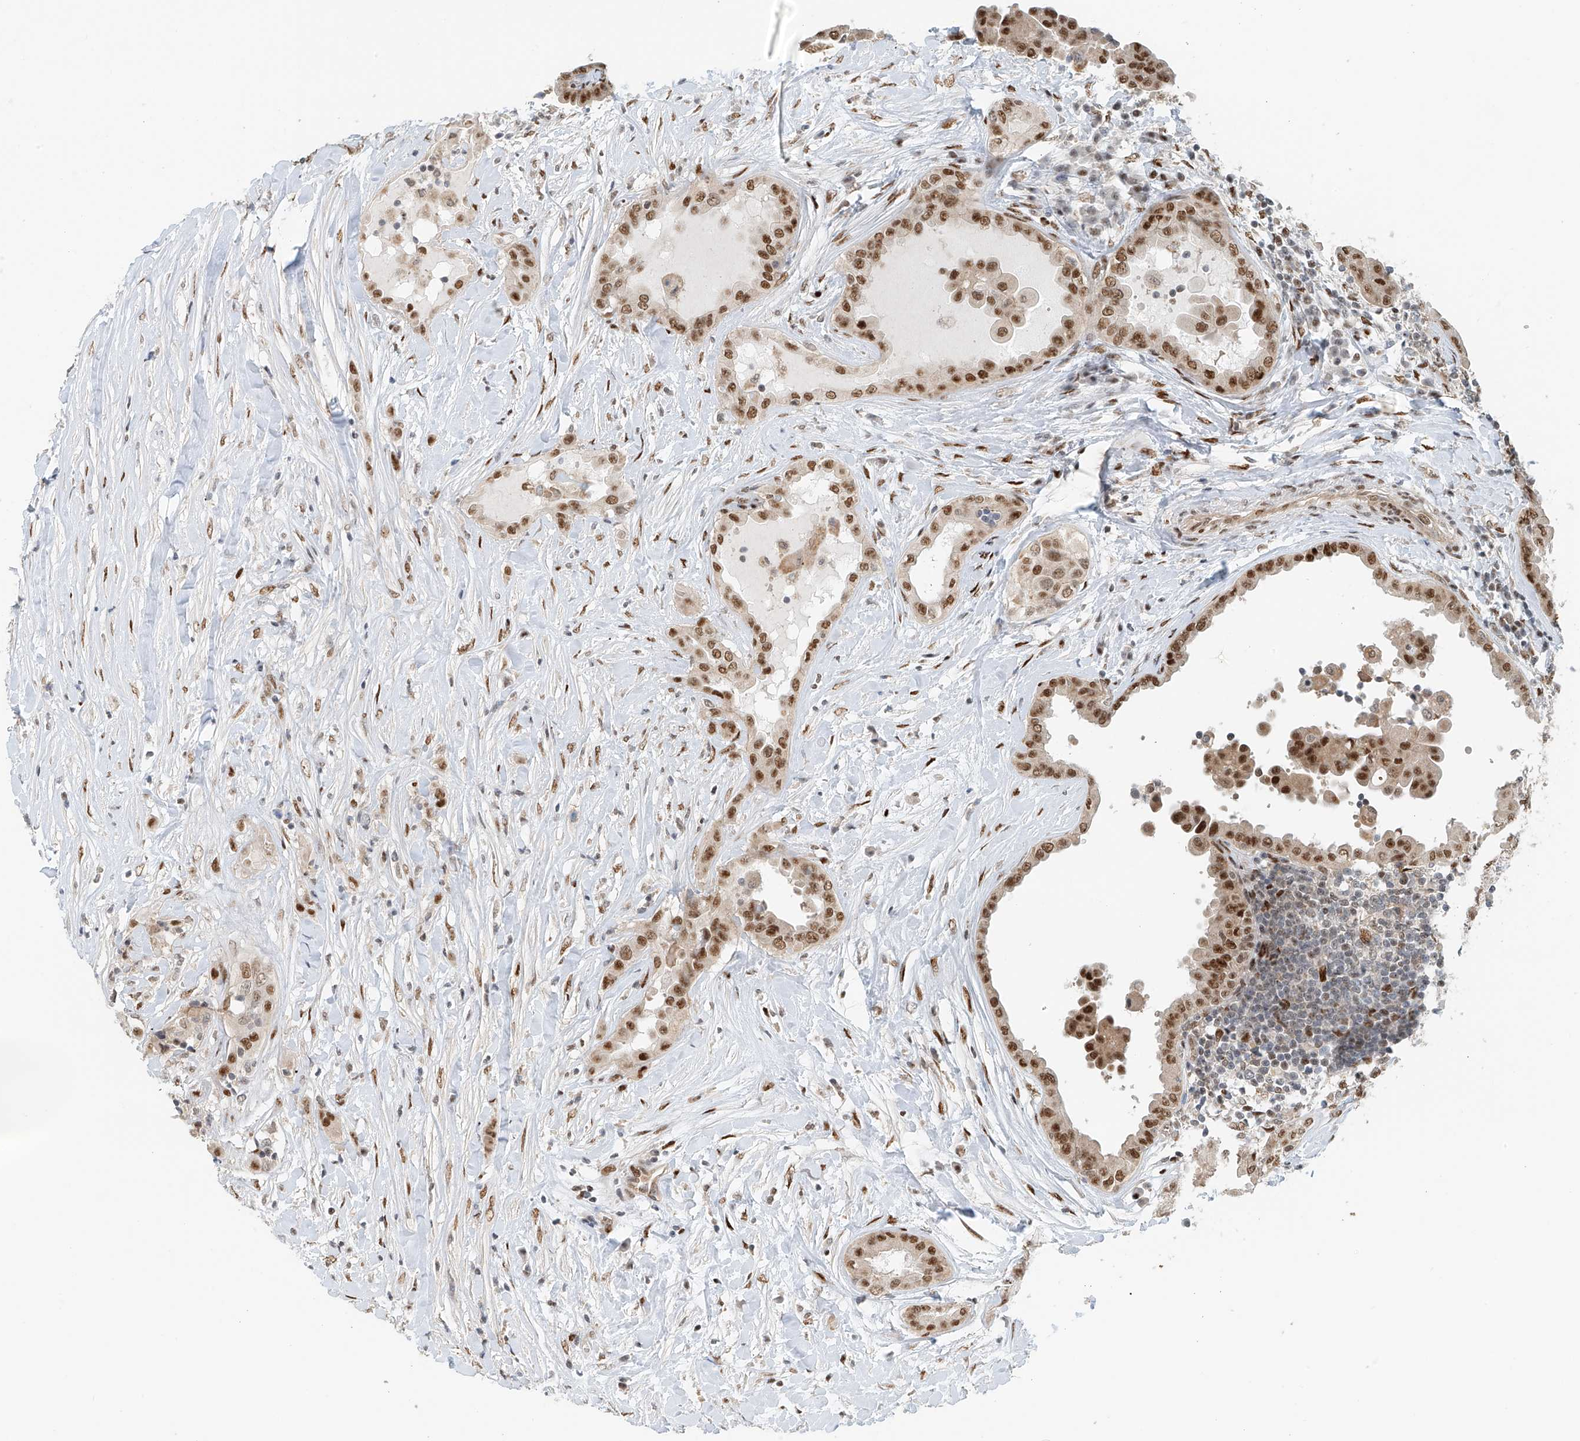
{"staining": {"intensity": "moderate", "quantity": ">75%", "location": "nuclear"}, "tissue": "thyroid cancer", "cell_type": "Tumor cells", "image_type": "cancer", "snomed": [{"axis": "morphology", "description": "Papillary adenocarcinoma, NOS"}, {"axis": "topography", "description": "Thyroid gland"}], "caption": "IHC image of human papillary adenocarcinoma (thyroid) stained for a protein (brown), which demonstrates medium levels of moderate nuclear expression in approximately >75% of tumor cells.", "gene": "ZNF514", "patient": {"sex": "male", "age": 33}}